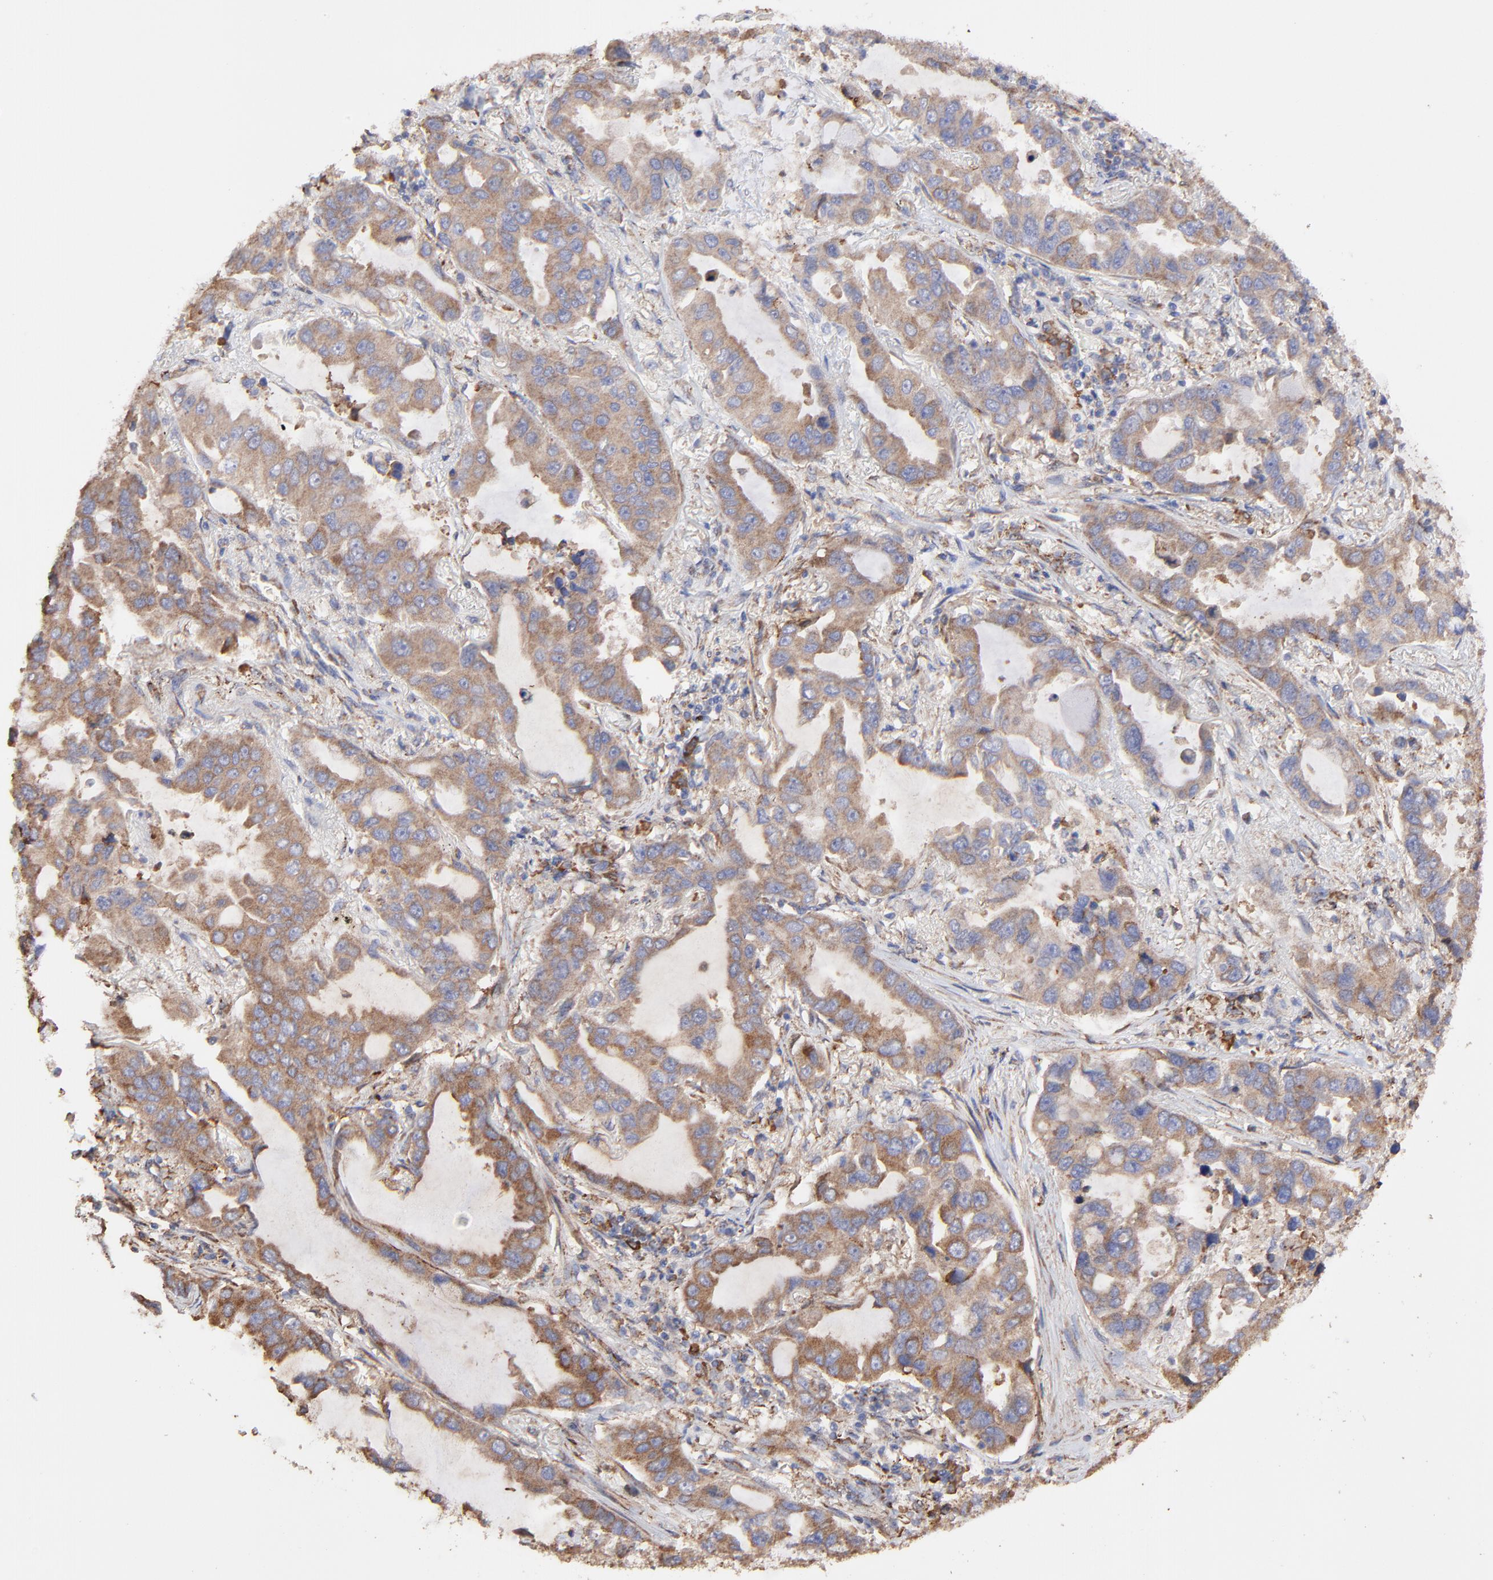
{"staining": {"intensity": "moderate", "quantity": ">75%", "location": "cytoplasmic/membranous"}, "tissue": "lung cancer", "cell_type": "Tumor cells", "image_type": "cancer", "snomed": [{"axis": "morphology", "description": "Adenocarcinoma, NOS"}, {"axis": "topography", "description": "Lung"}], "caption": "Lung cancer (adenocarcinoma) tissue shows moderate cytoplasmic/membranous expression in approximately >75% of tumor cells, visualized by immunohistochemistry.", "gene": "PFKM", "patient": {"sex": "male", "age": 64}}